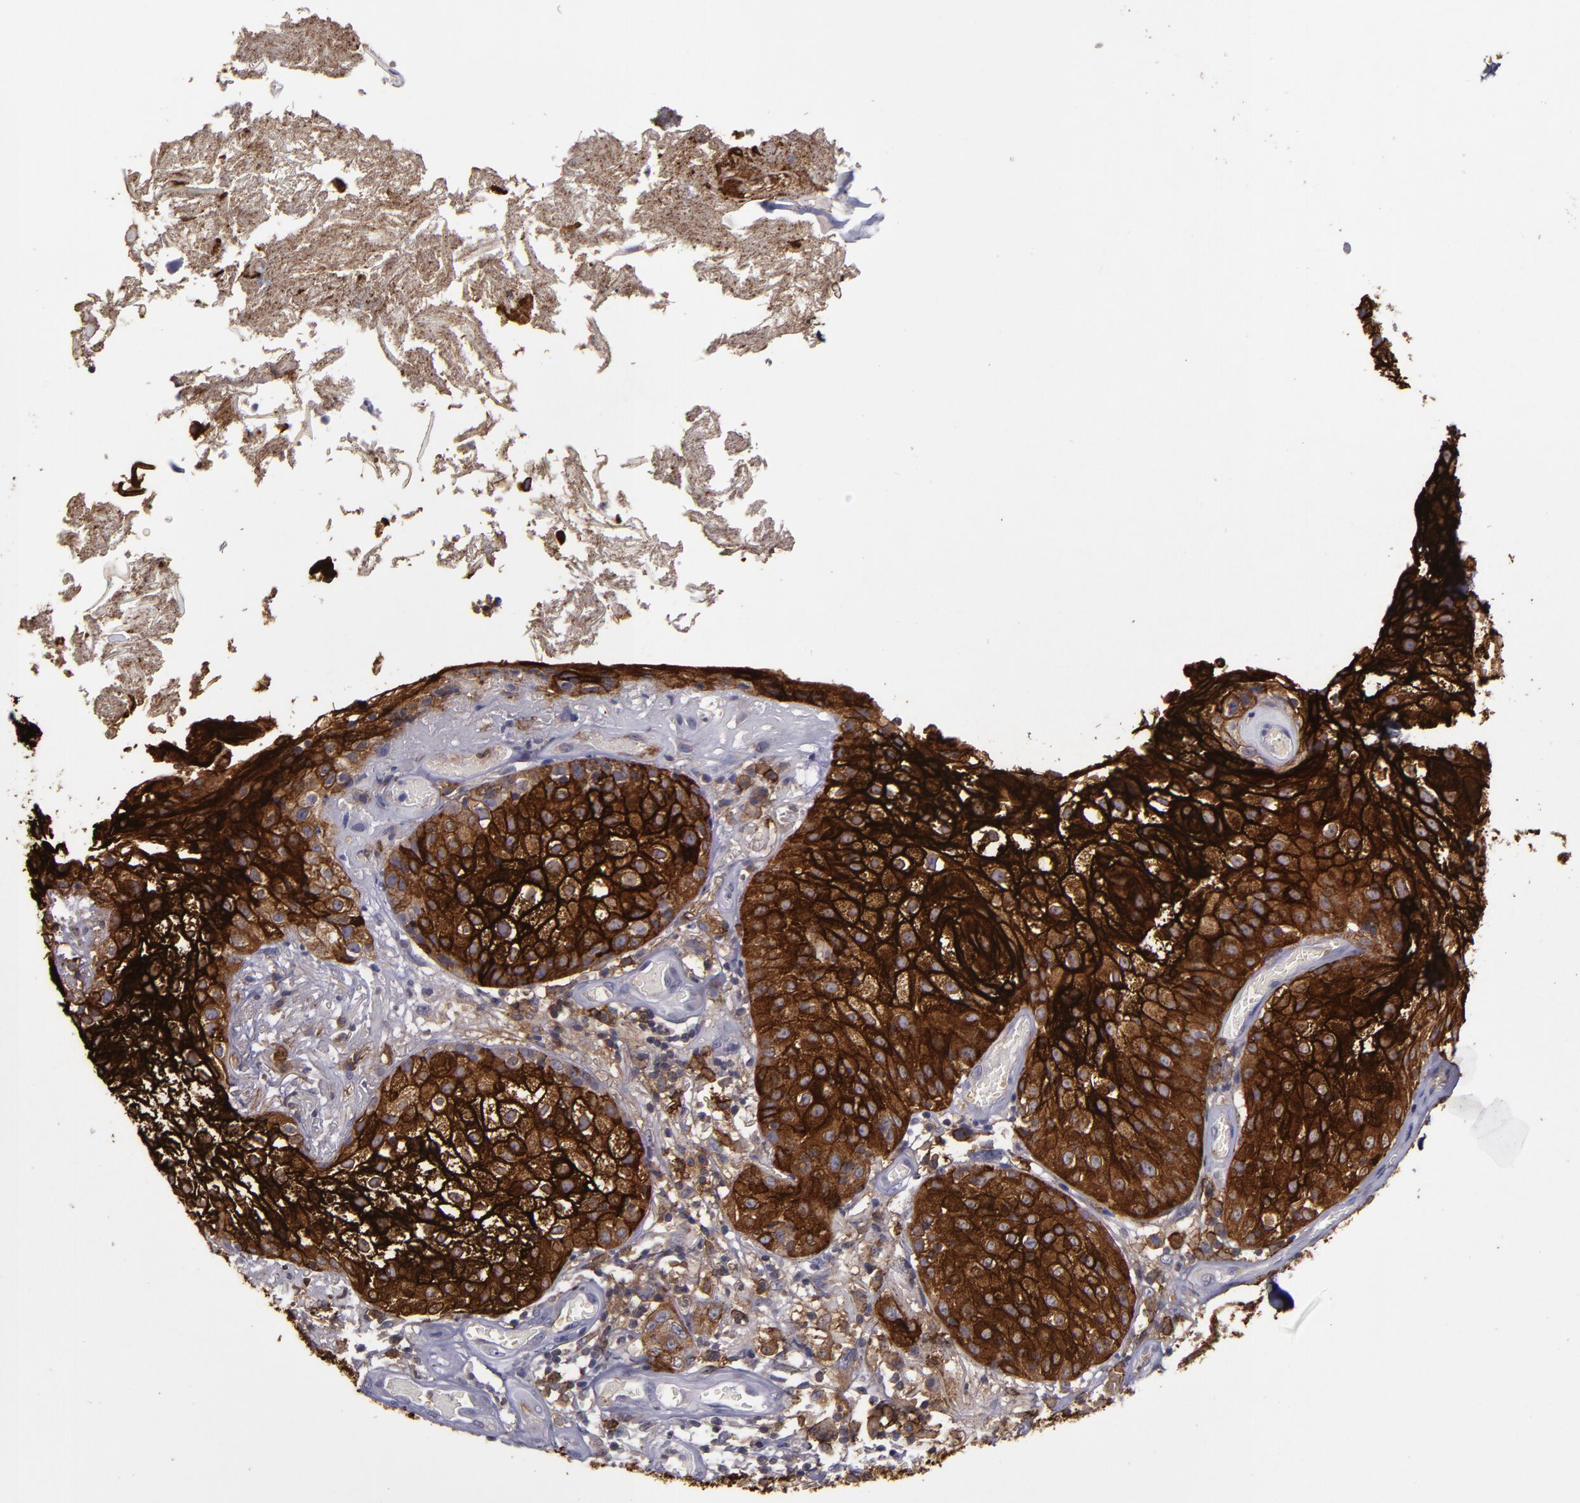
{"staining": {"intensity": "strong", "quantity": ">75%", "location": "cytoplasmic/membranous"}, "tissue": "skin cancer", "cell_type": "Tumor cells", "image_type": "cancer", "snomed": [{"axis": "morphology", "description": "Squamous cell carcinoma, NOS"}, {"axis": "topography", "description": "Skin"}], "caption": "A high-resolution image shows immunohistochemistry (IHC) staining of skin squamous cell carcinoma, which reveals strong cytoplasmic/membranous positivity in approximately >75% of tumor cells. (brown staining indicates protein expression, while blue staining denotes nuclei).", "gene": "MFGE8", "patient": {"sex": "male", "age": 65}}